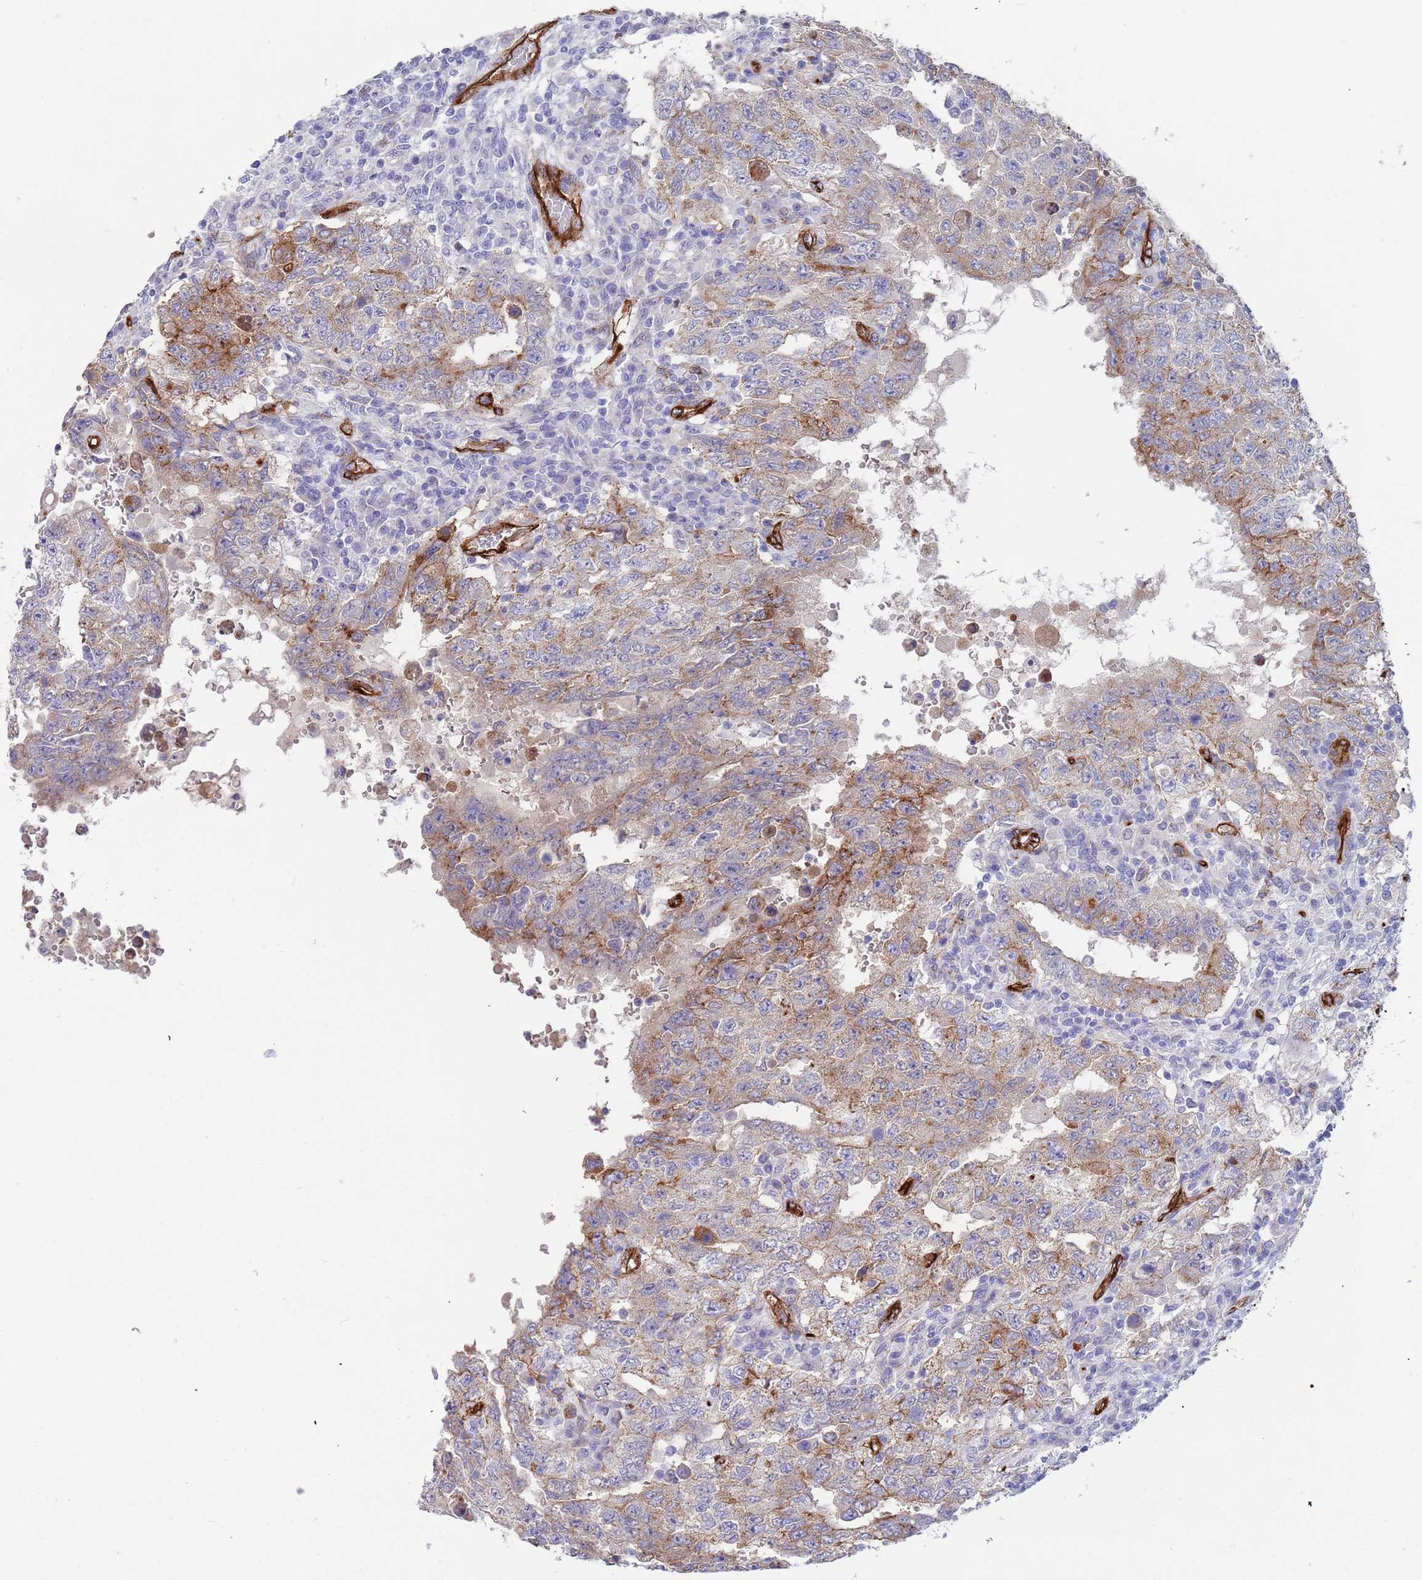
{"staining": {"intensity": "weak", "quantity": "25%-75%", "location": "cytoplasmic/membranous"}, "tissue": "testis cancer", "cell_type": "Tumor cells", "image_type": "cancer", "snomed": [{"axis": "morphology", "description": "Carcinoma, Embryonal, NOS"}, {"axis": "topography", "description": "Testis"}], "caption": "Brown immunohistochemical staining in human embryonal carcinoma (testis) displays weak cytoplasmic/membranous positivity in approximately 25%-75% of tumor cells.", "gene": "CAV2", "patient": {"sex": "male", "age": 26}}